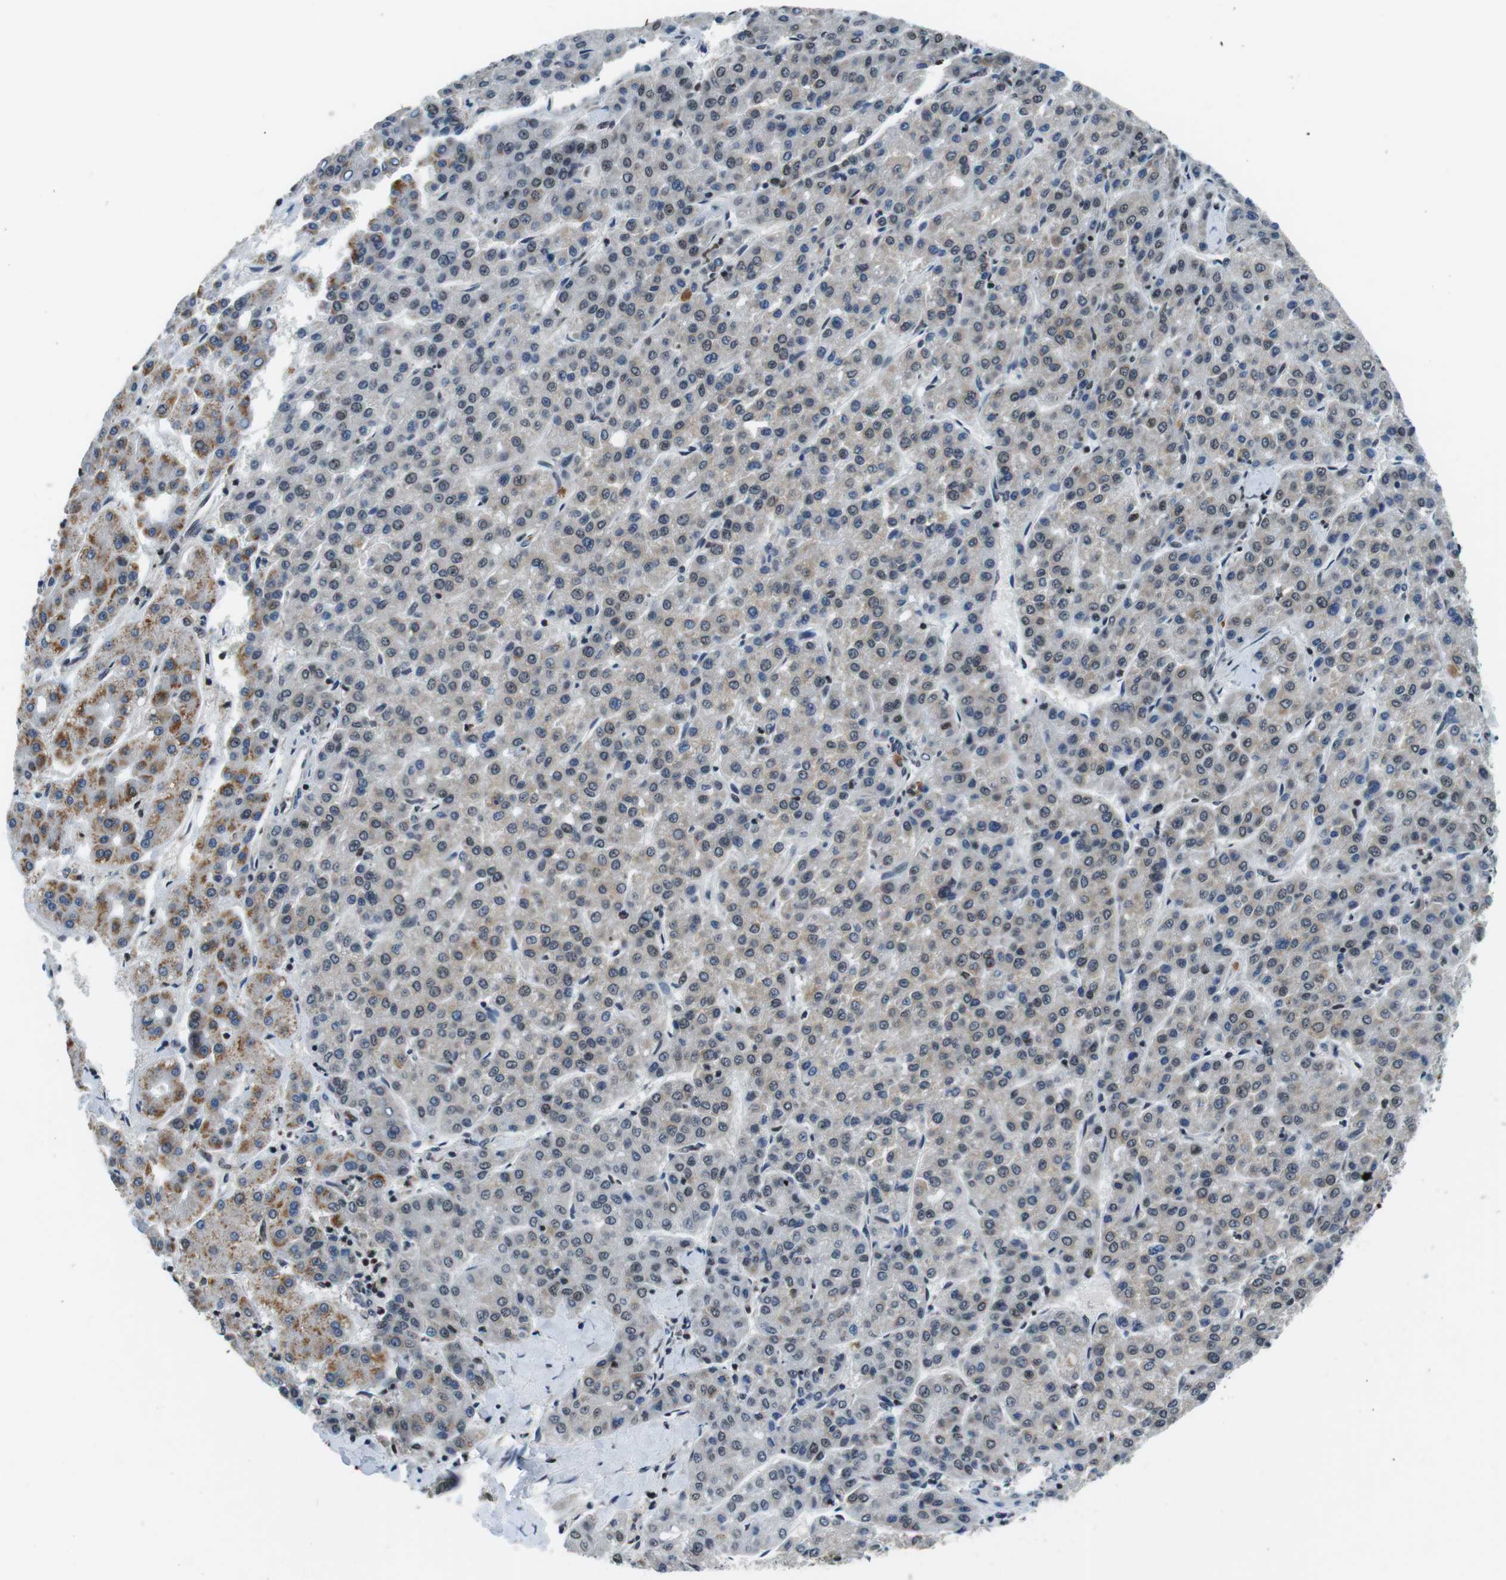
{"staining": {"intensity": "moderate", "quantity": "<25%", "location": "cytoplasmic/membranous"}, "tissue": "liver cancer", "cell_type": "Tumor cells", "image_type": "cancer", "snomed": [{"axis": "morphology", "description": "Carcinoma, Hepatocellular, NOS"}, {"axis": "topography", "description": "Liver"}], "caption": "Protein positivity by IHC displays moderate cytoplasmic/membranous expression in approximately <25% of tumor cells in liver cancer (hepatocellular carcinoma).", "gene": "NEK4", "patient": {"sex": "male", "age": 65}}